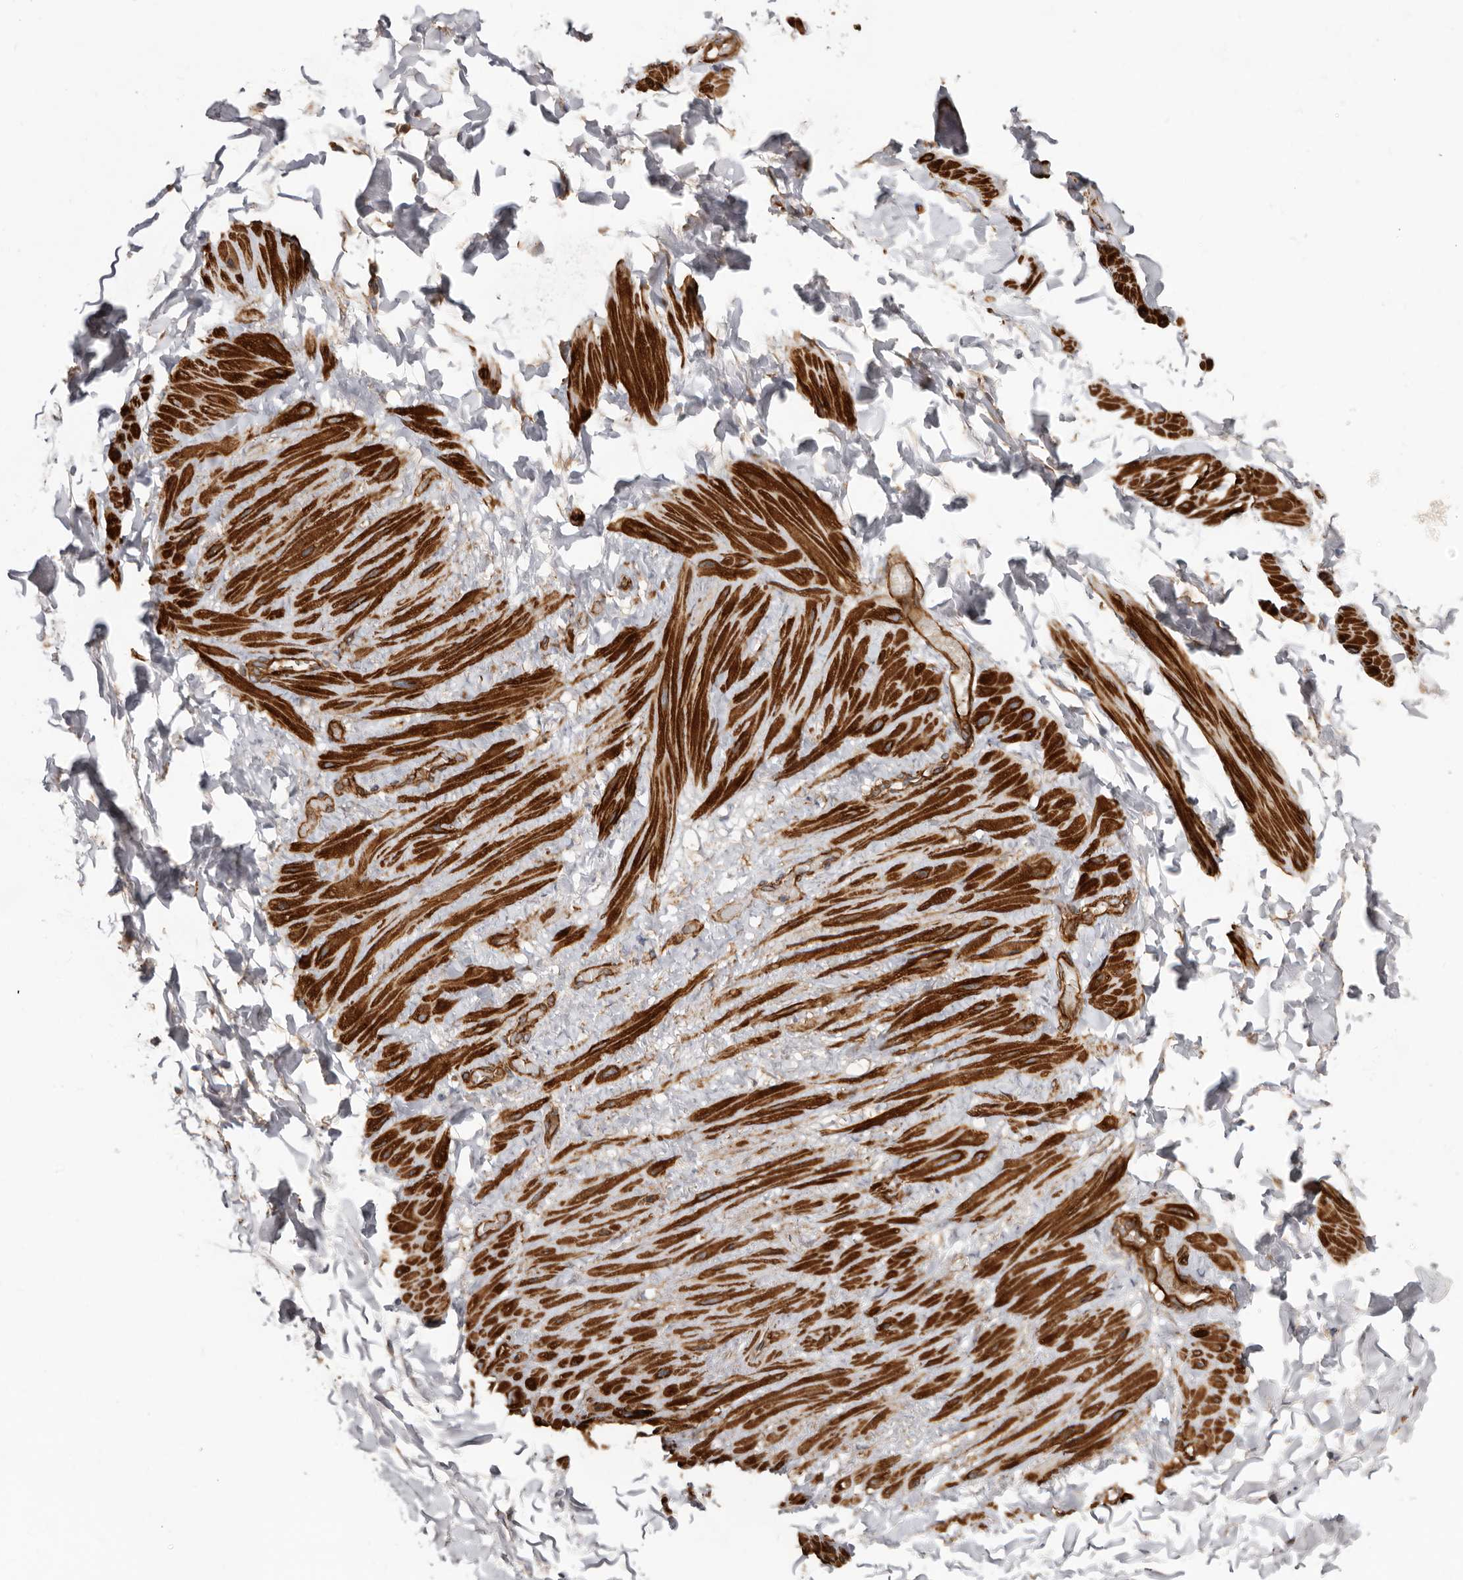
{"staining": {"intensity": "negative", "quantity": "none", "location": "none"}, "tissue": "adipose tissue", "cell_type": "Adipocytes", "image_type": "normal", "snomed": [{"axis": "morphology", "description": "Normal tissue, NOS"}, {"axis": "topography", "description": "Adipose tissue"}, {"axis": "topography", "description": "Vascular tissue"}, {"axis": "topography", "description": "Peripheral nerve tissue"}], "caption": "Protein analysis of normal adipose tissue displays no significant expression in adipocytes.", "gene": "TMC7", "patient": {"sex": "male", "age": 25}}